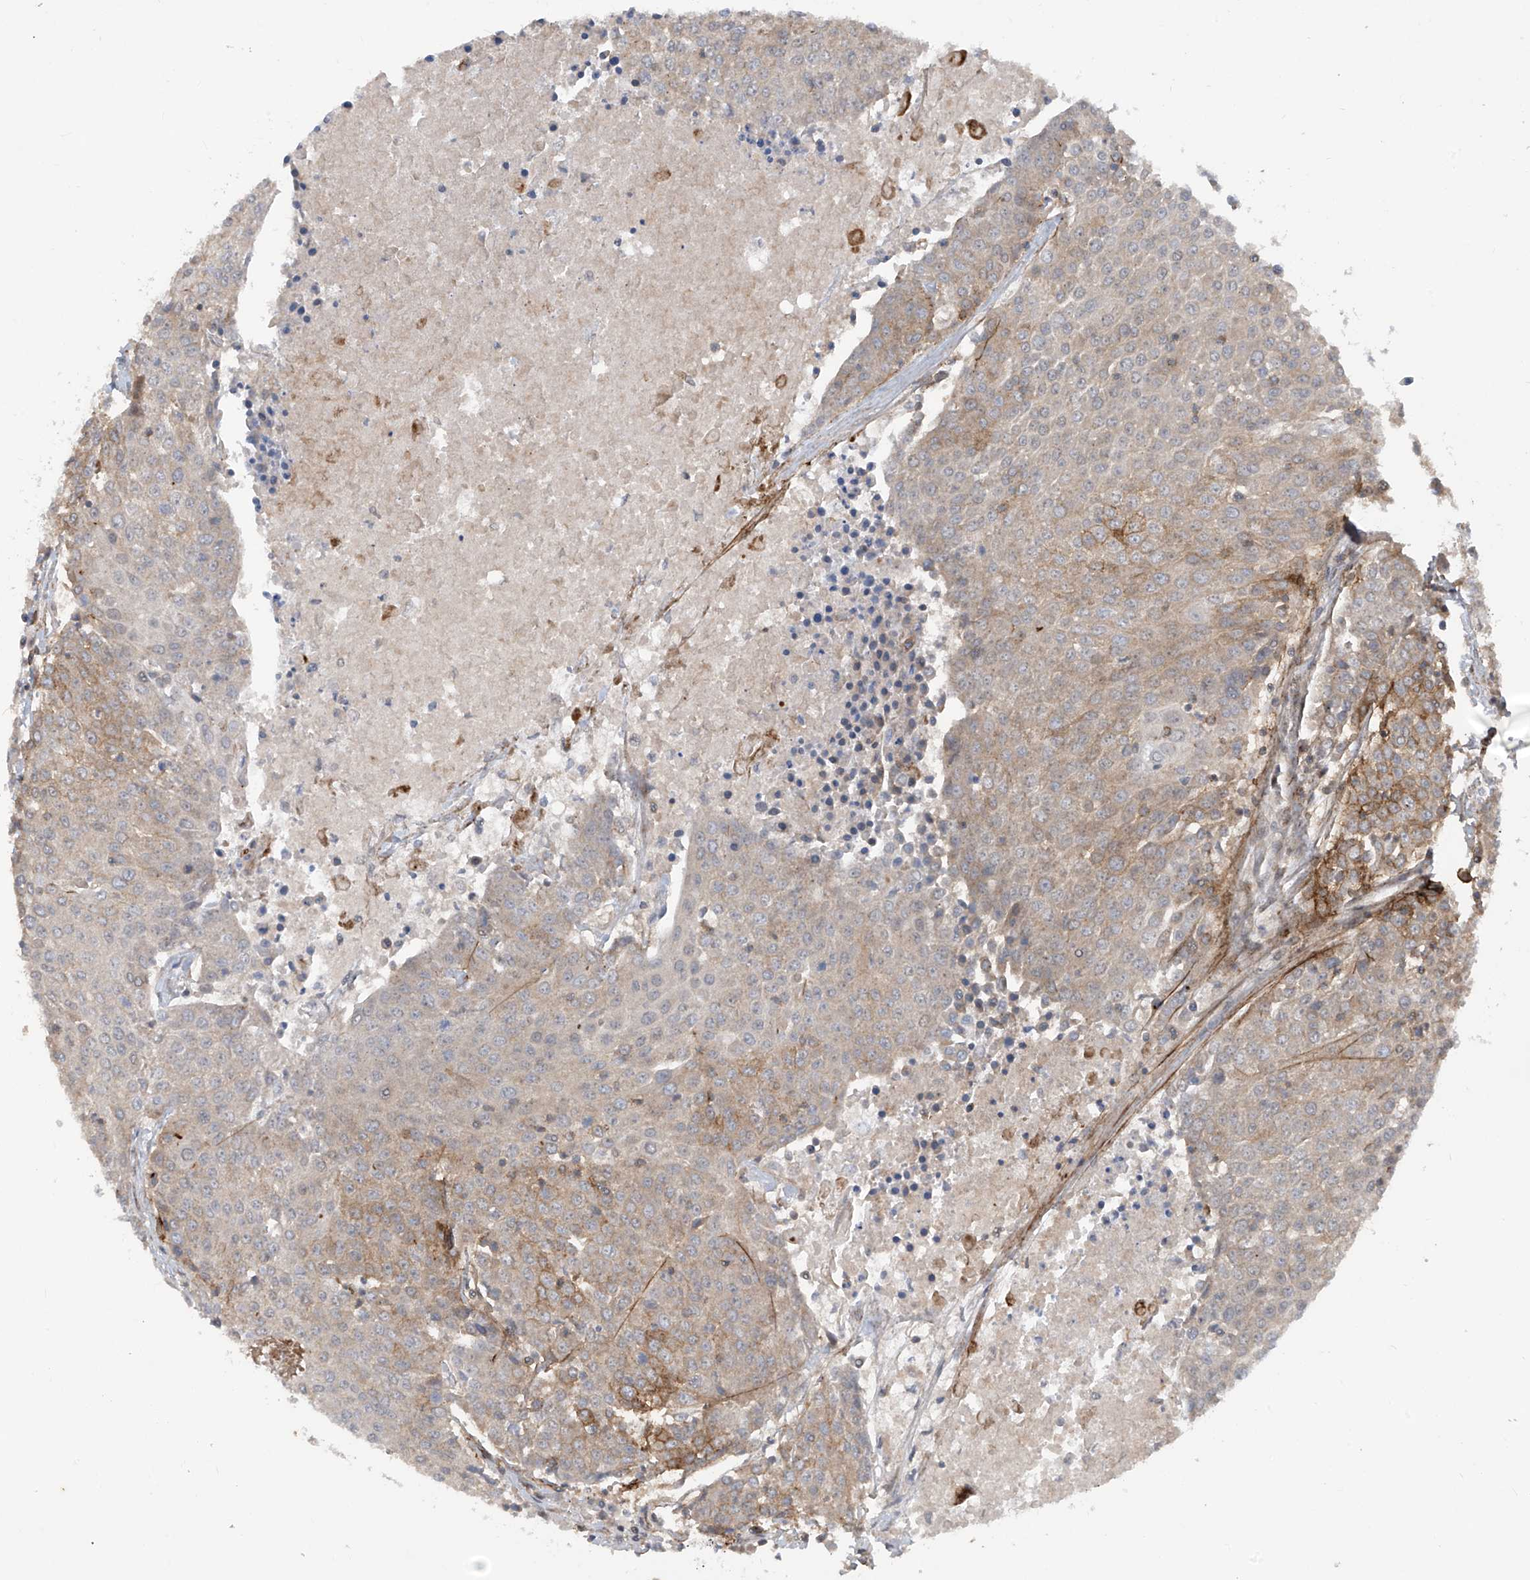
{"staining": {"intensity": "moderate", "quantity": "25%-75%", "location": "cytoplasmic/membranous"}, "tissue": "urothelial cancer", "cell_type": "Tumor cells", "image_type": "cancer", "snomed": [{"axis": "morphology", "description": "Urothelial carcinoma, High grade"}, {"axis": "topography", "description": "Urinary bladder"}], "caption": "High-magnification brightfield microscopy of urothelial carcinoma (high-grade) stained with DAB (brown) and counterstained with hematoxylin (blue). tumor cells exhibit moderate cytoplasmic/membranous staining is appreciated in approximately25%-75% of cells. Using DAB (3,3'-diaminobenzidine) (brown) and hematoxylin (blue) stains, captured at high magnification using brightfield microscopy.", "gene": "LAGE3", "patient": {"sex": "female", "age": 85}}